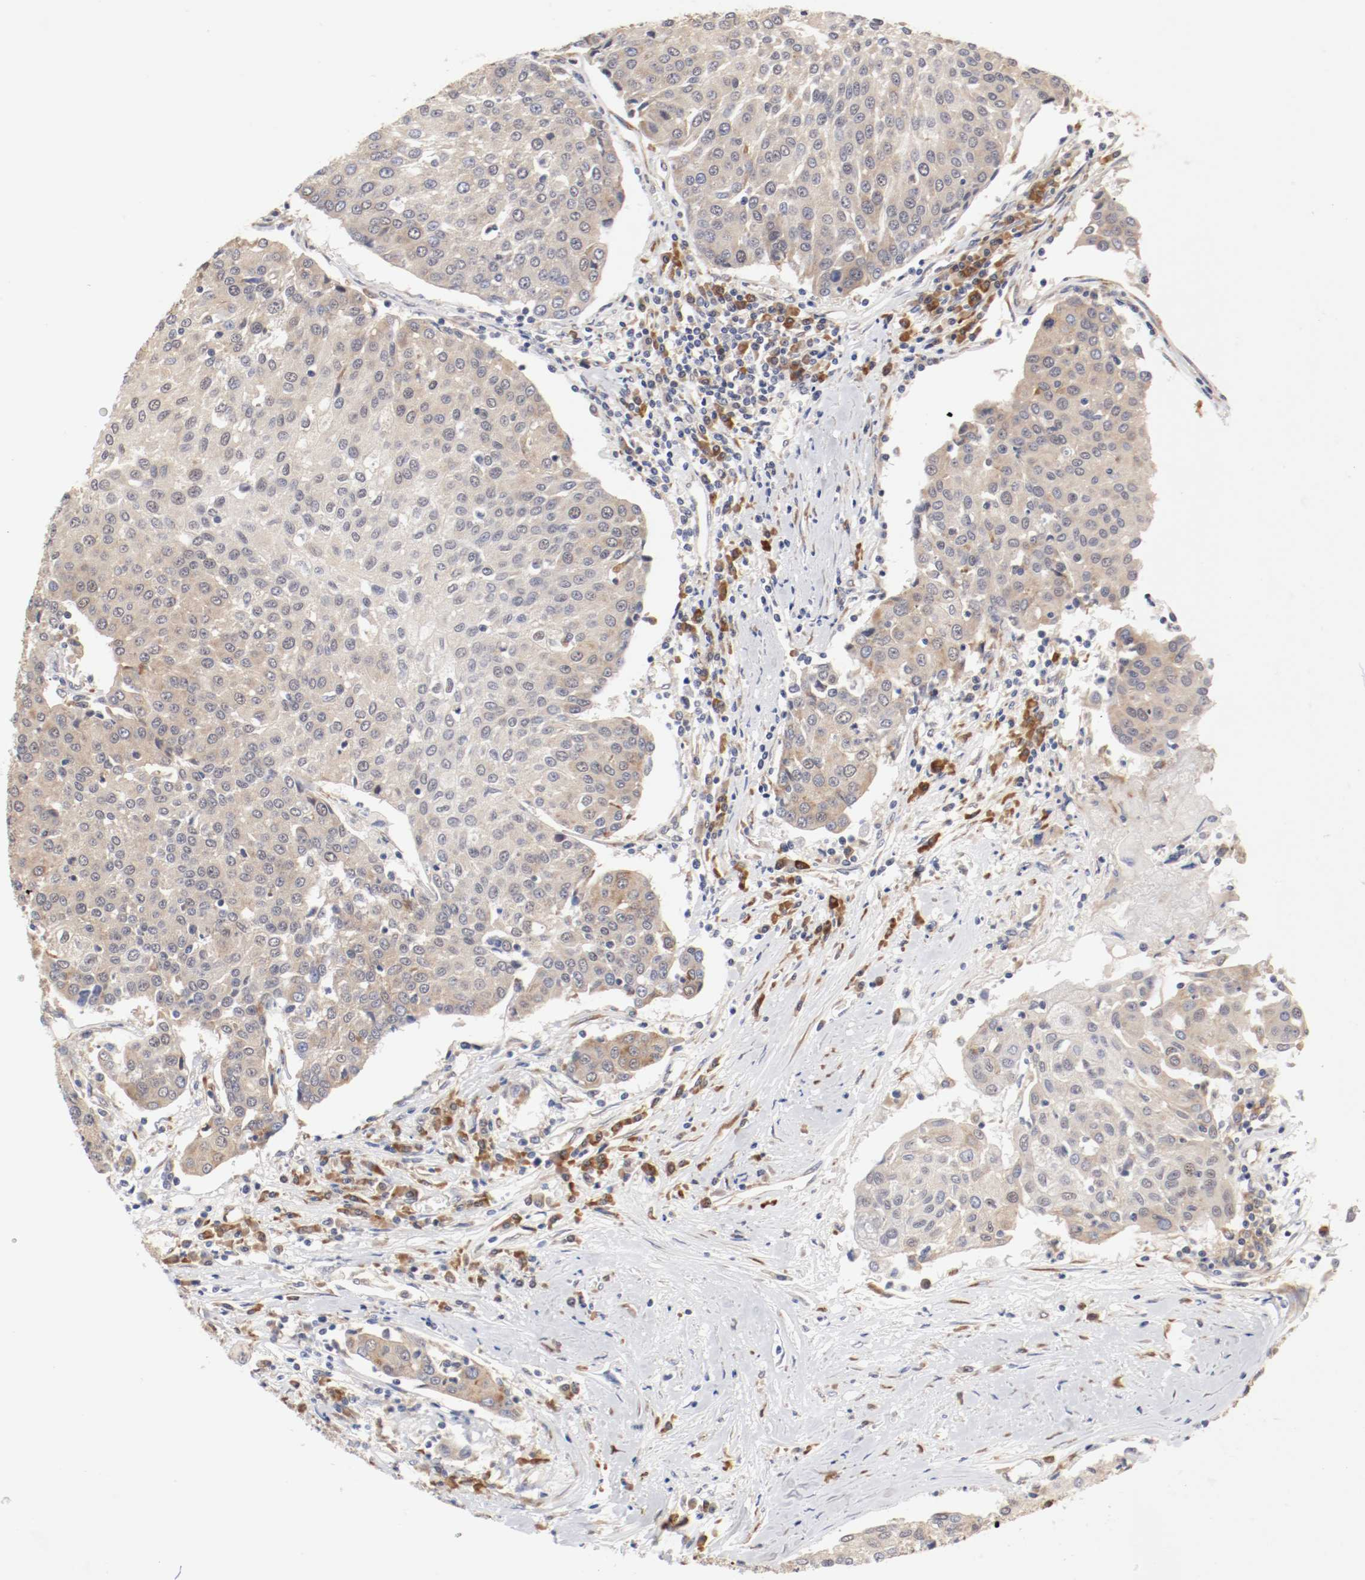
{"staining": {"intensity": "weak", "quantity": ">75%", "location": "cytoplasmic/membranous"}, "tissue": "urothelial cancer", "cell_type": "Tumor cells", "image_type": "cancer", "snomed": [{"axis": "morphology", "description": "Urothelial carcinoma, High grade"}, {"axis": "topography", "description": "Urinary bladder"}], "caption": "IHC histopathology image of neoplastic tissue: human urothelial cancer stained using IHC displays low levels of weak protein expression localized specifically in the cytoplasmic/membranous of tumor cells, appearing as a cytoplasmic/membranous brown color.", "gene": "FKBP3", "patient": {"sex": "female", "age": 85}}